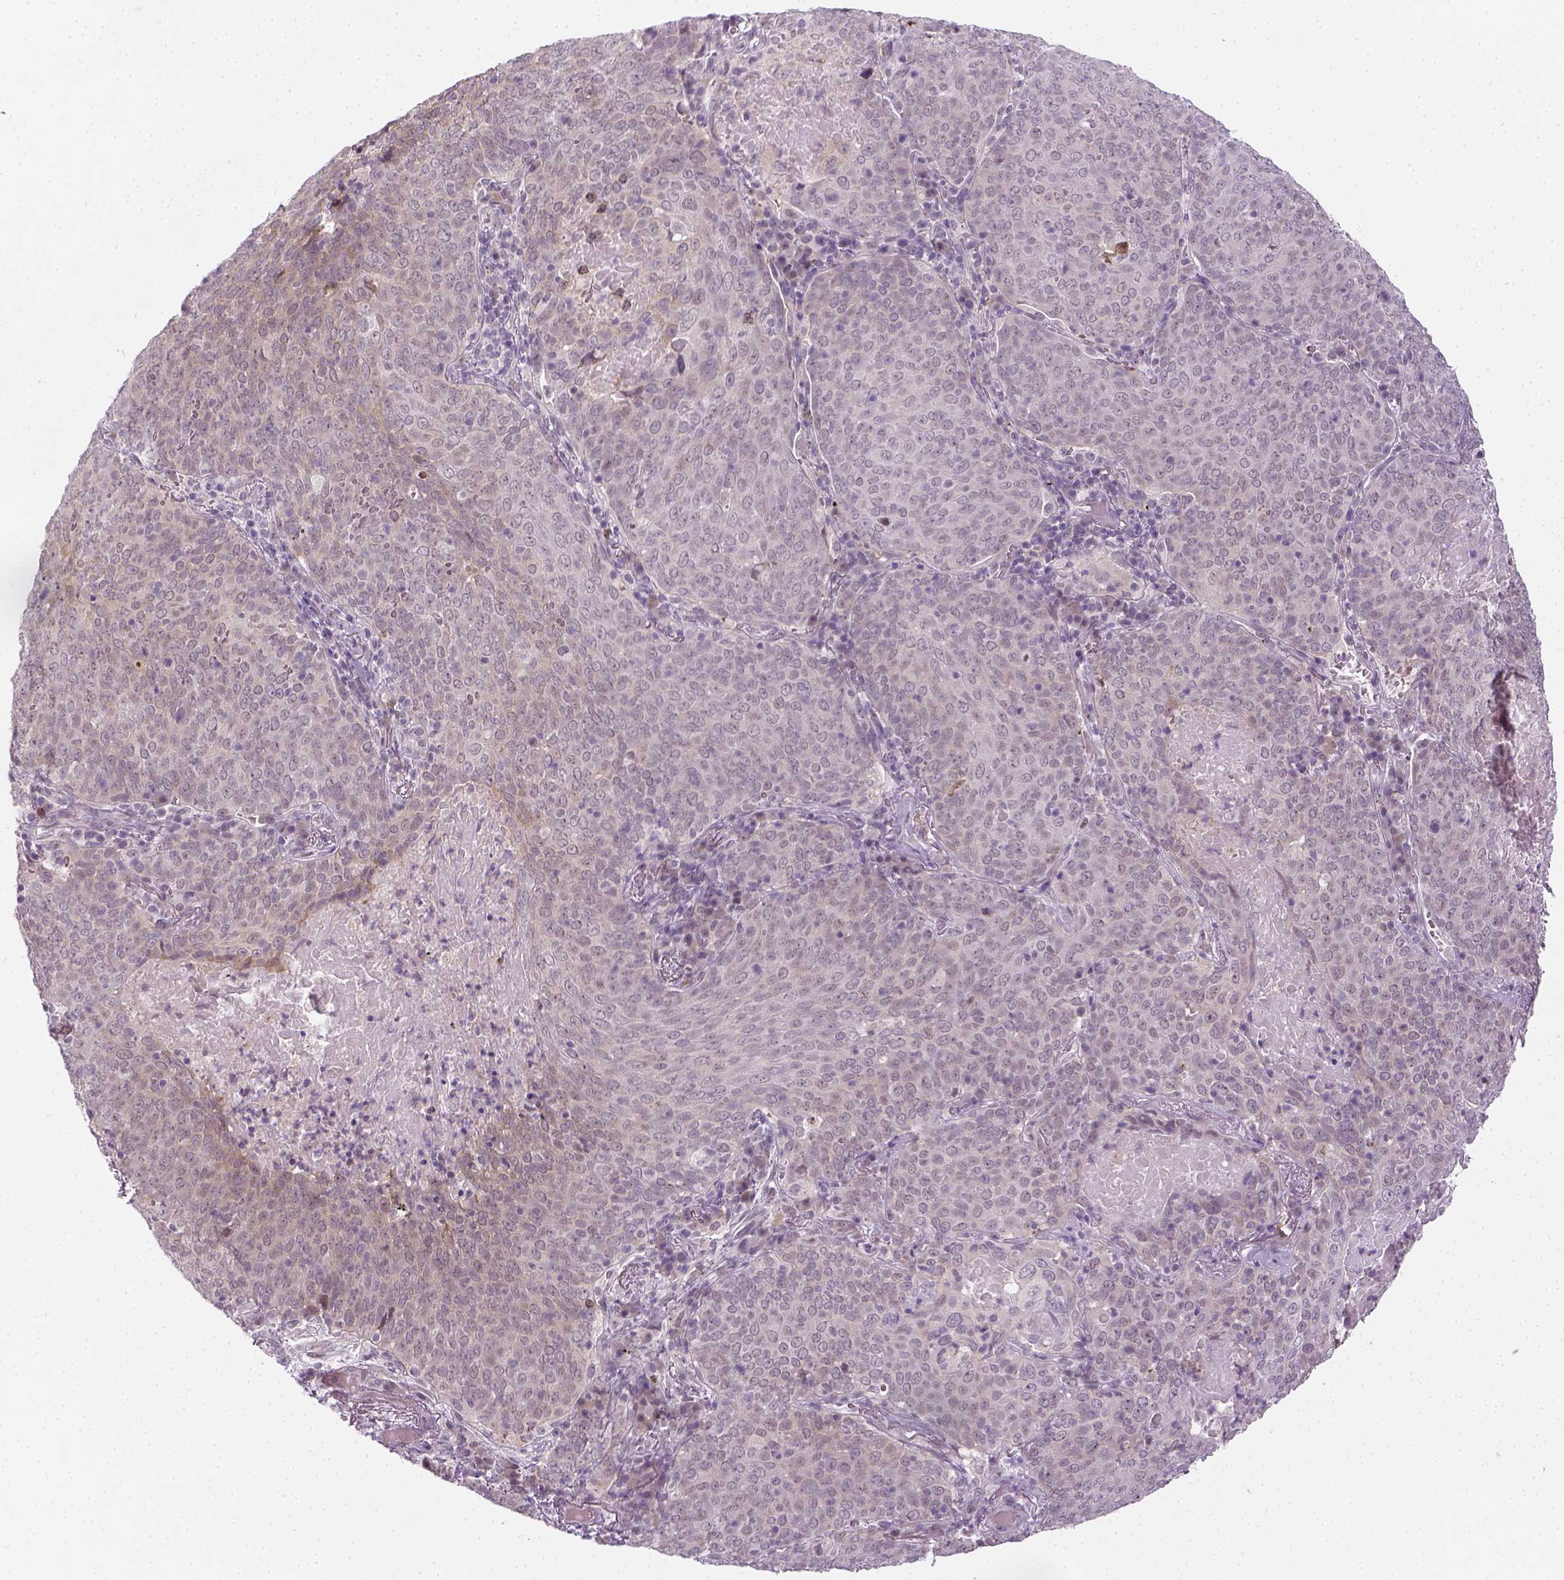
{"staining": {"intensity": "negative", "quantity": "none", "location": "none"}, "tissue": "lung cancer", "cell_type": "Tumor cells", "image_type": "cancer", "snomed": [{"axis": "morphology", "description": "Squamous cell carcinoma, NOS"}, {"axis": "topography", "description": "Lung"}], "caption": "Photomicrograph shows no protein positivity in tumor cells of lung cancer (squamous cell carcinoma) tissue. Brightfield microscopy of IHC stained with DAB (brown) and hematoxylin (blue), captured at high magnification.", "gene": "MAGEB3", "patient": {"sex": "male", "age": 82}}